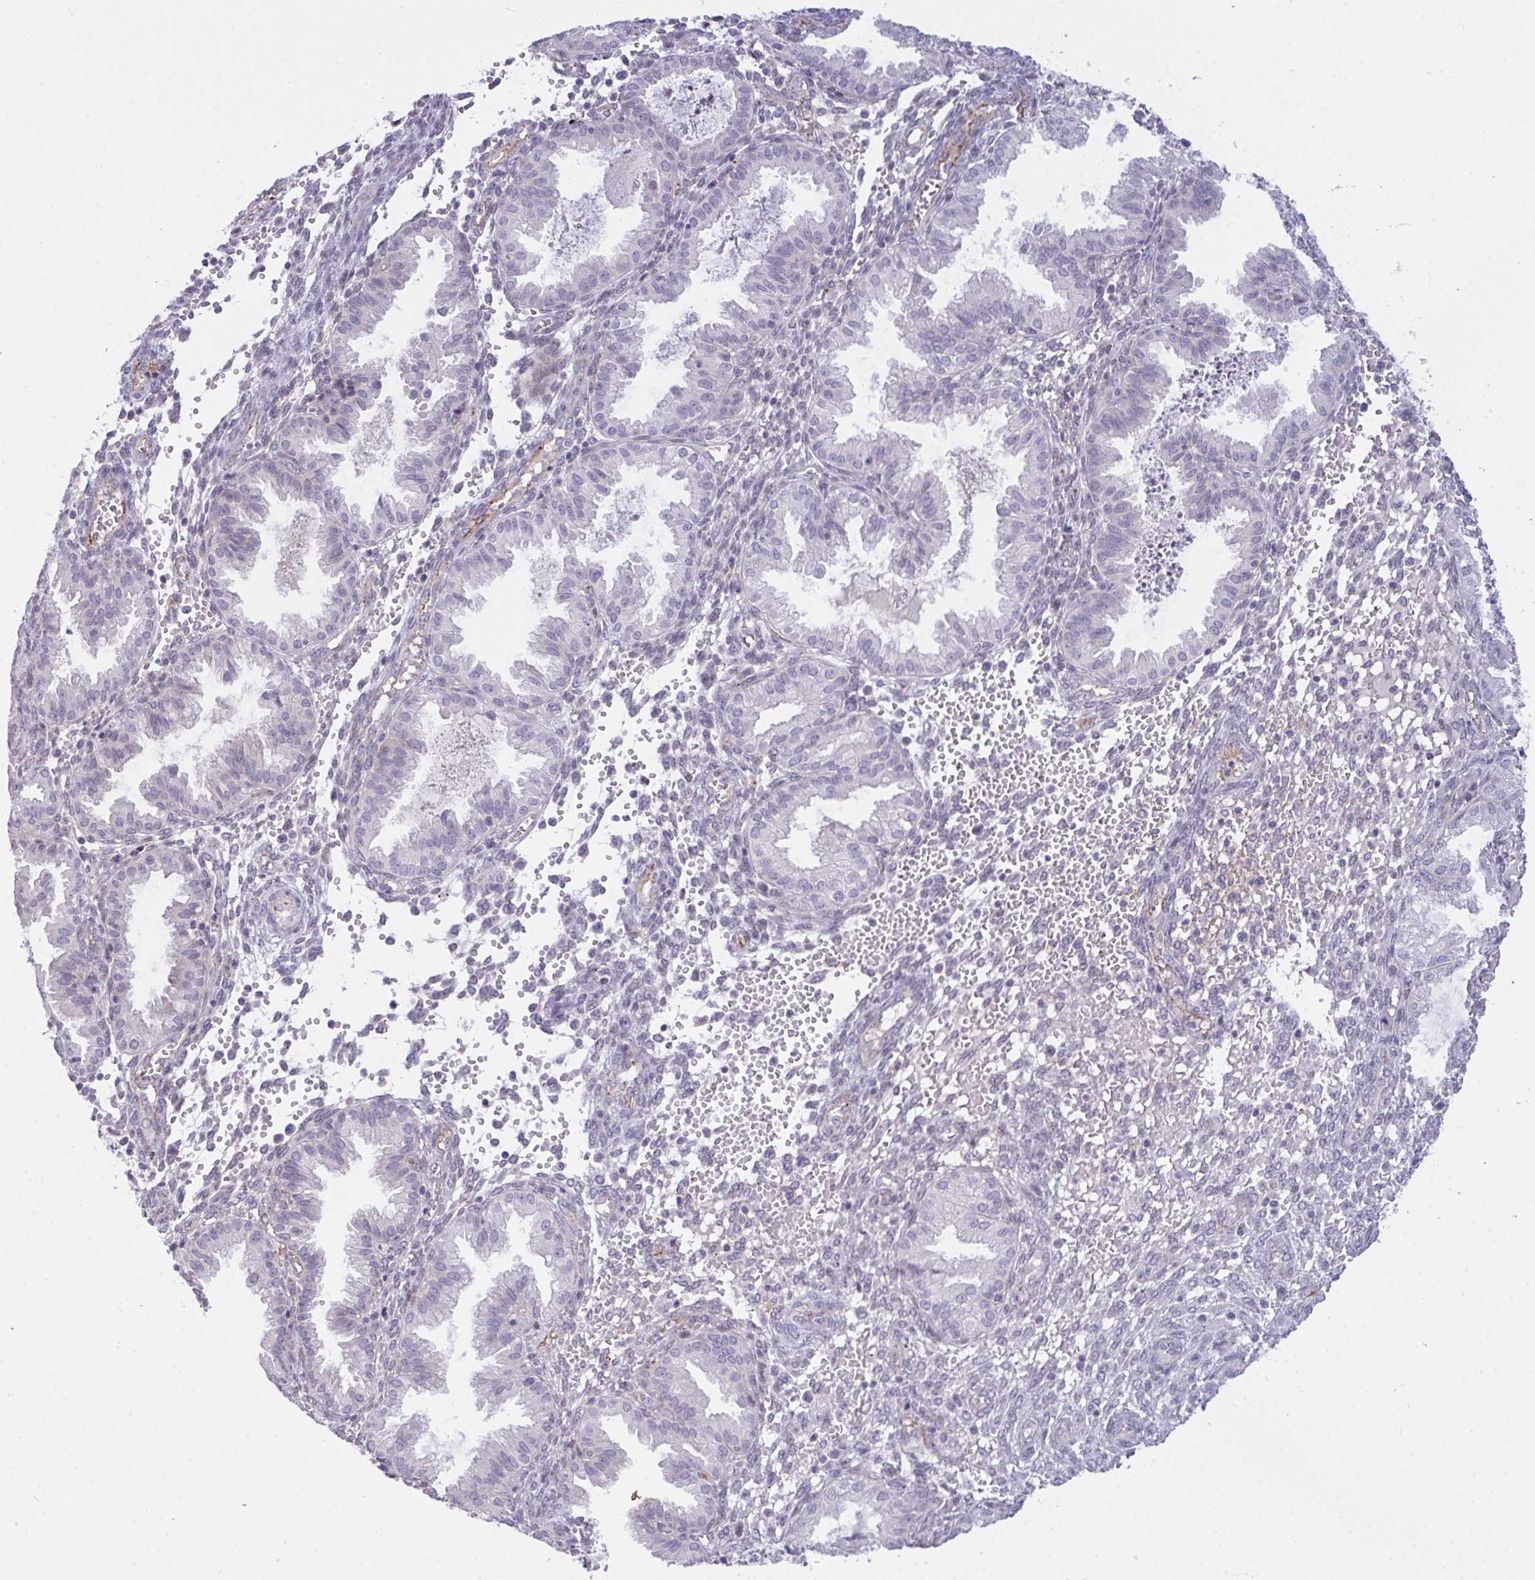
{"staining": {"intensity": "negative", "quantity": "none", "location": "none"}, "tissue": "endometrium", "cell_type": "Cells in endometrial stroma", "image_type": "normal", "snomed": [{"axis": "morphology", "description": "Normal tissue, NOS"}, {"axis": "topography", "description": "Endometrium"}], "caption": "The image demonstrates no significant expression in cells in endometrial stroma of endometrium. (Stains: DAB (3,3'-diaminobenzidine) IHC with hematoxylin counter stain, Microscopy: brightfield microscopy at high magnification).", "gene": "SEMA6B", "patient": {"sex": "female", "age": 33}}